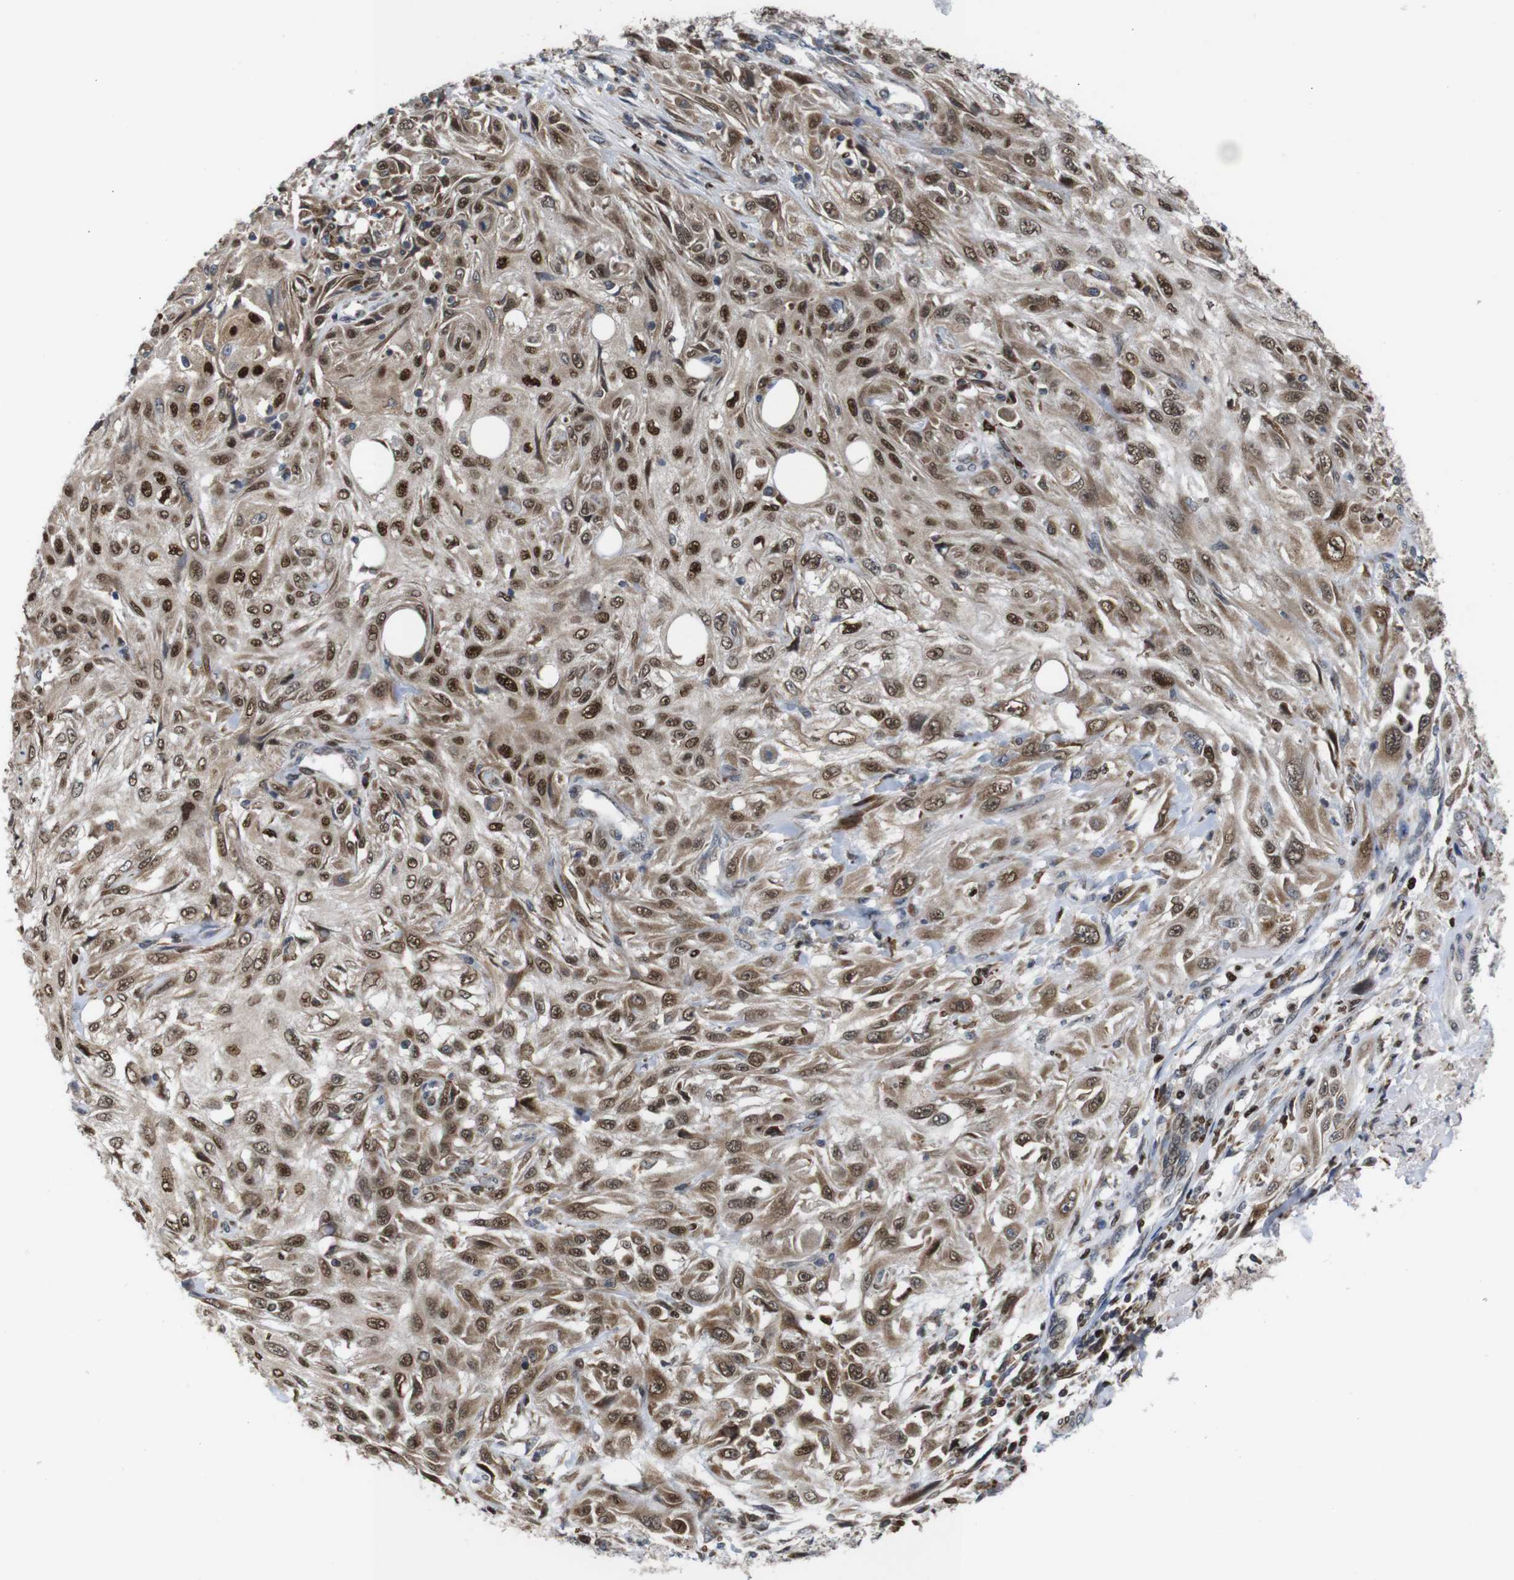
{"staining": {"intensity": "moderate", "quantity": ">75%", "location": "cytoplasmic/membranous,nuclear"}, "tissue": "skin cancer", "cell_type": "Tumor cells", "image_type": "cancer", "snomed": [{"axis": "morphology", "description": "Squamous cell carcinoma, NOS"}, {"axis": "topography", "description": "Skin"}], "caption": "This histopathology image reveals IHC staining of squamous cell carcinoma (skin), with medium moderate cytoplasmic/membranous and nuclear staining in approximately >75% of tumor cells.", "gene": "PTPN1", "patient": {"sex": "male", "age": 75}}